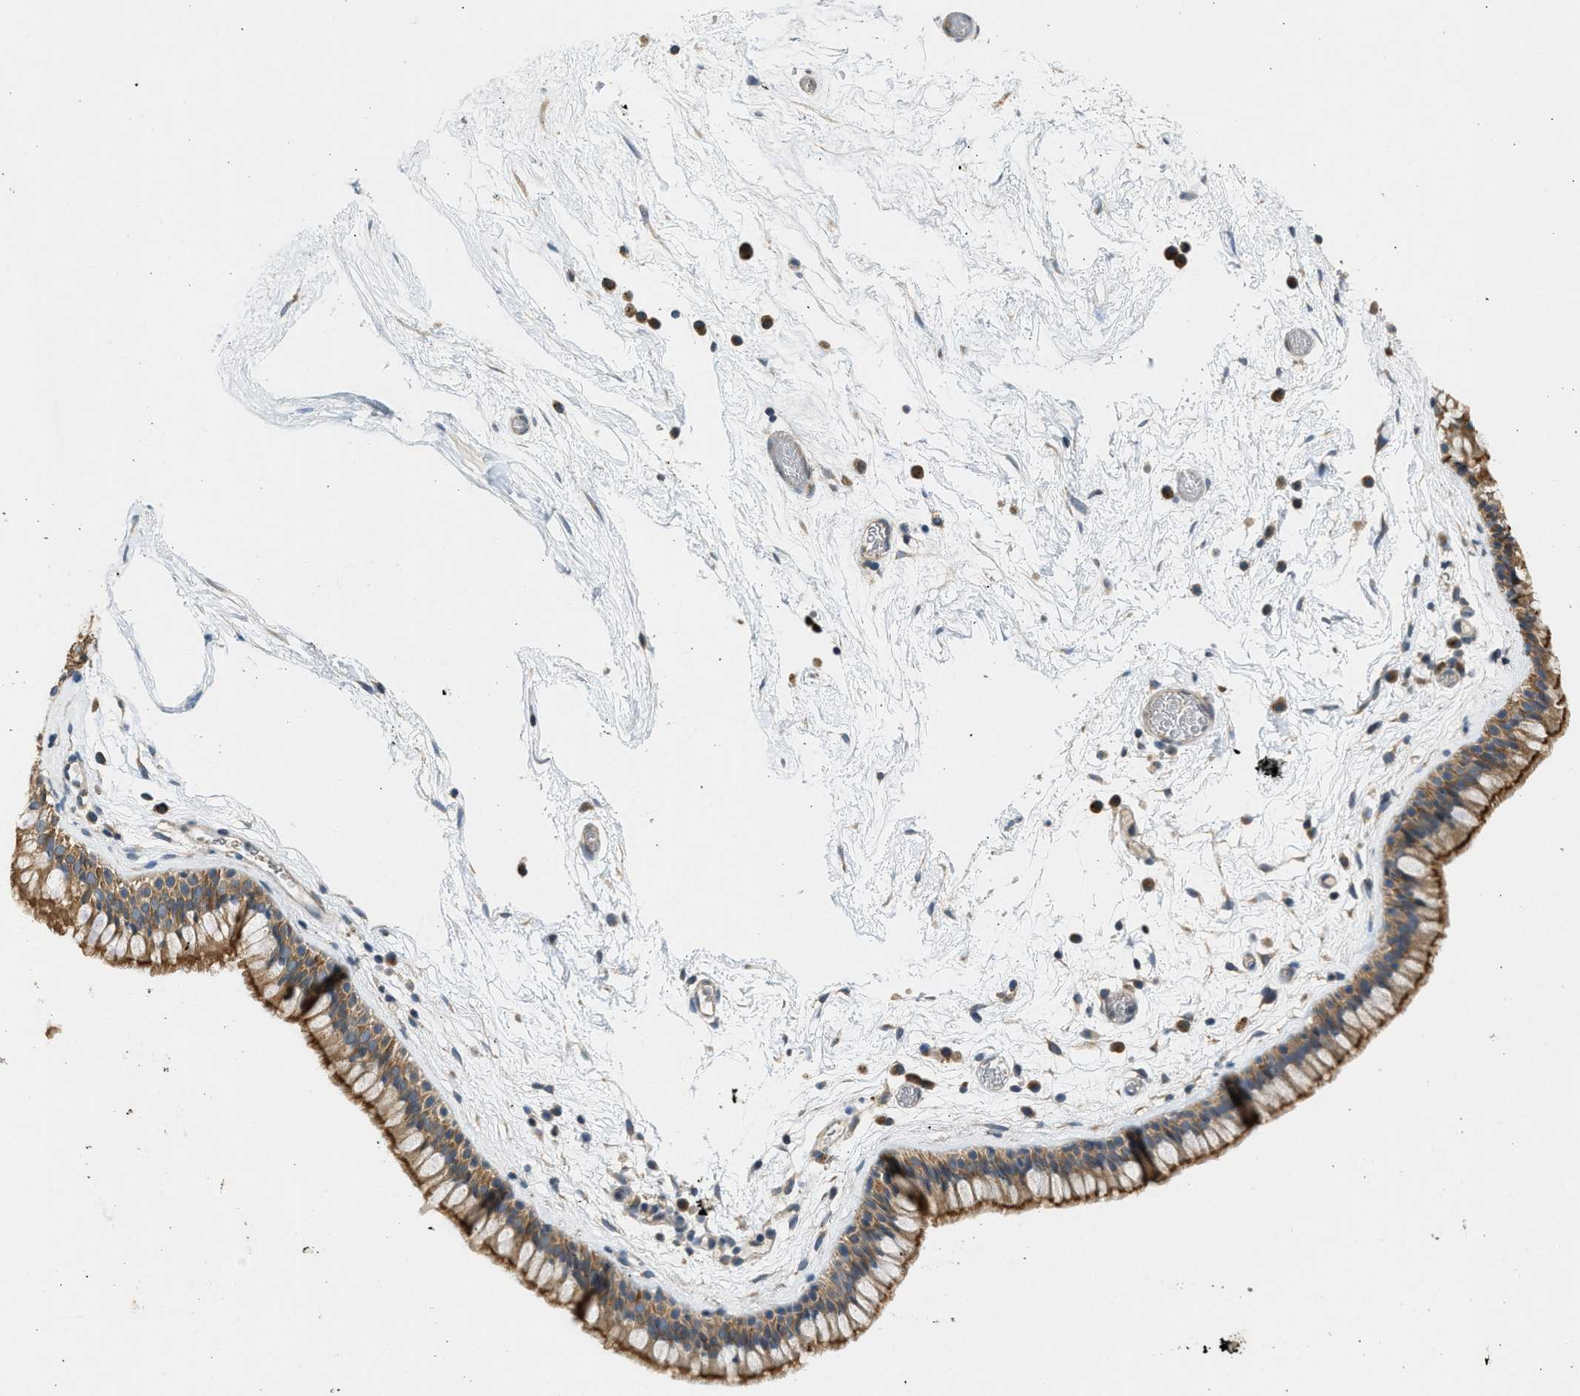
{"staining": {"intensity": "strong", "quantity": ">75%", "location": "cytoplasmic/membranous"}, "tissue": "nasopharynx", "cell_type": "Respiratory epithelial cells", "image_type": "normal", "snomed": [{"axis": "morphology", "description": "Normal tissue, NOS"}, {"axis": "morphology", "description": "Inflammation, NOS"}, {"axis": "topography", "description": "Nasopharynx"}], "caption": "This is a photomicrograph of IHC staining of benign nasopharynx, which shows strong staining in the cytoplasmic/membranous of respiratory epithelial cells.", "gene": "CYP1A1", "patient": {"sex": "male", "age": 48}}